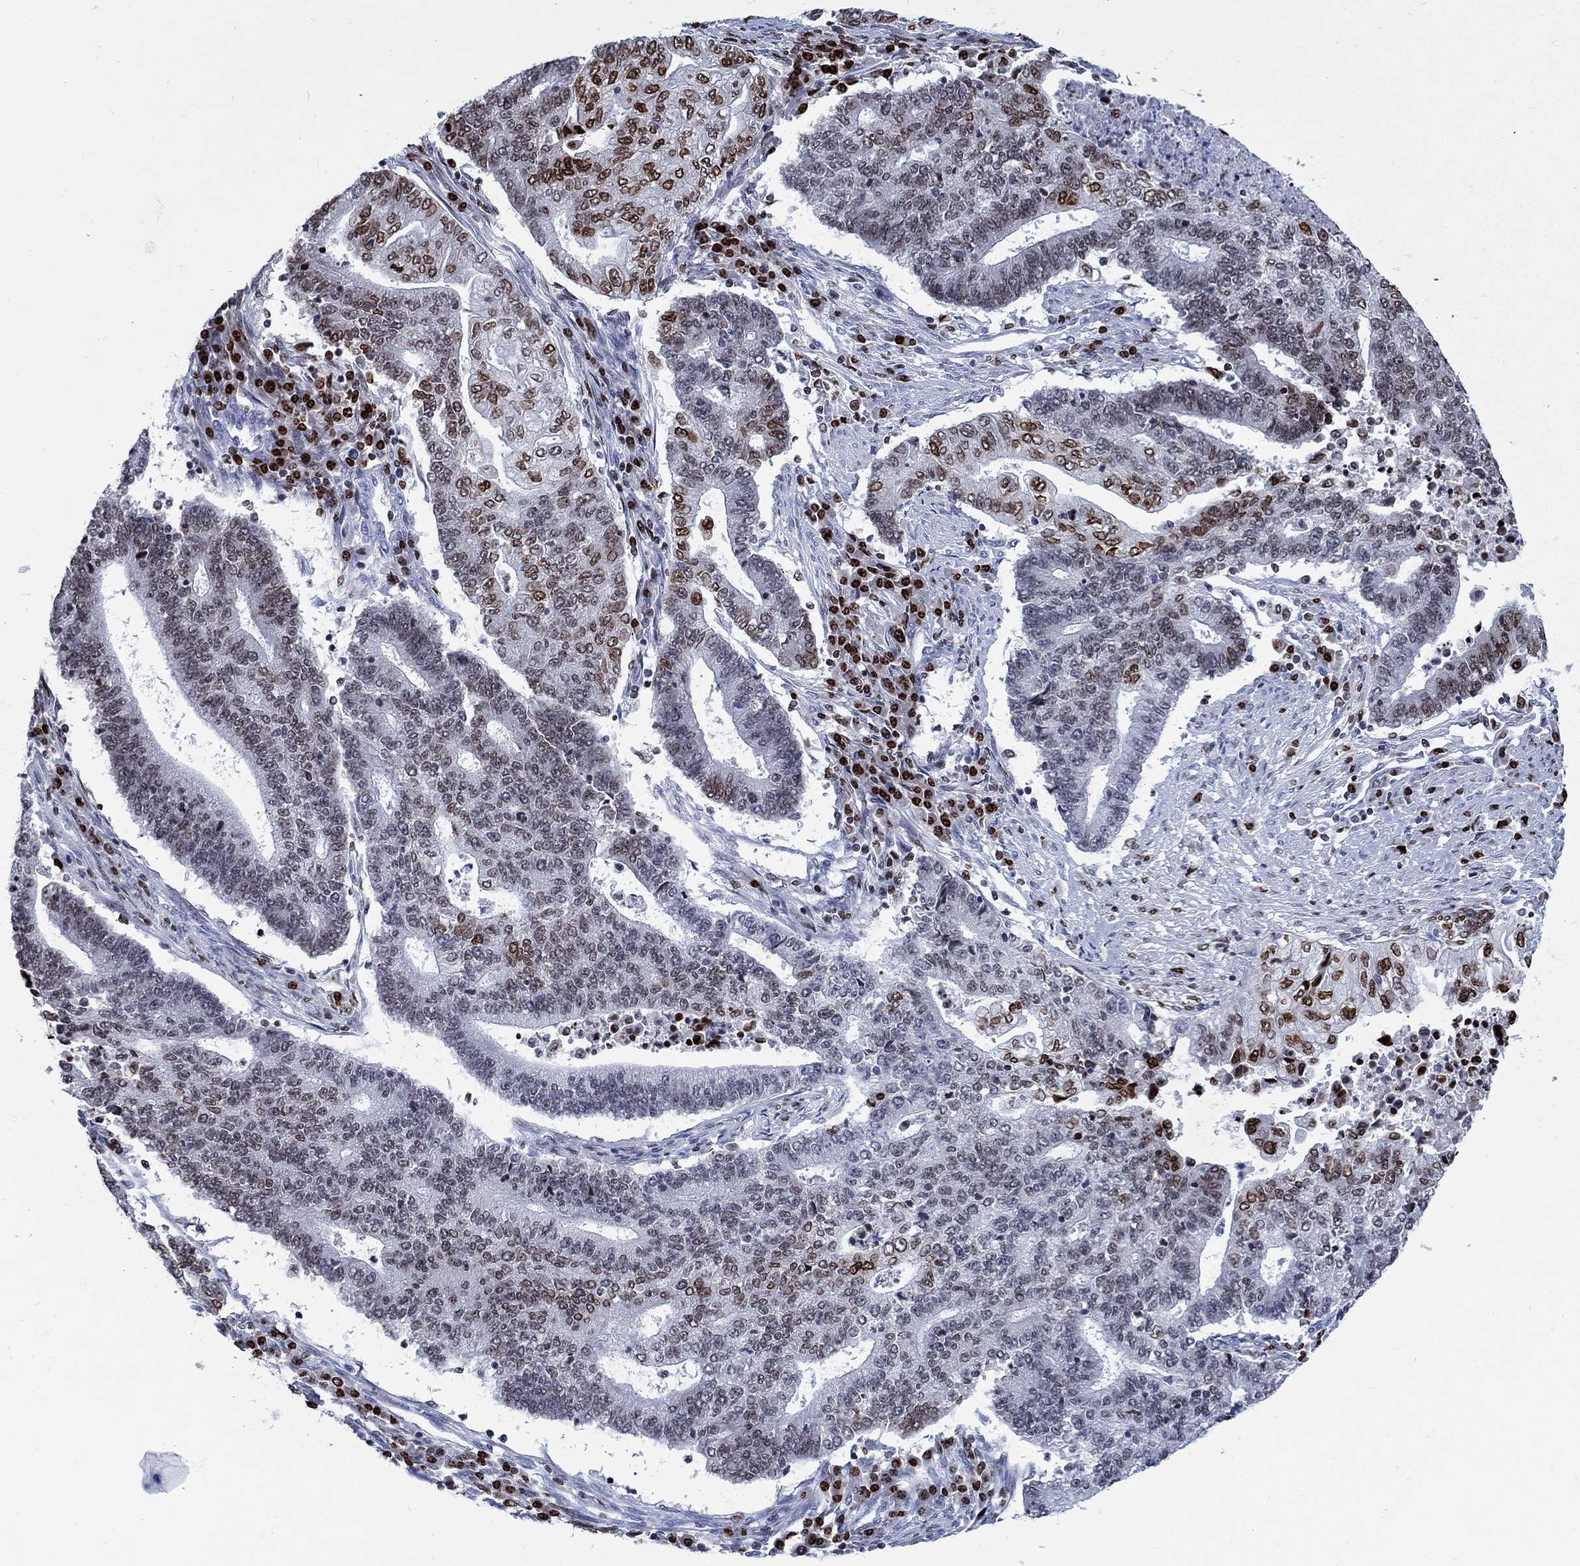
{"staining": {"intensity": "moderate", "quantity": "<25%", "location": "nuclear"}, "tissue": "endometrial cancer", "cell_type": "Tumor cells", "image_type": "cancer", "snomed": [{"axis": "morphology", "description": "Adenocarcinoma, NOS"}, {"axis": "topography", "description": "Uterus"}, {"axis": "topography", "description": "Endometrium"}], "caption": "Immunohistochemical staining of adenocarcinoma (endometrial) displays low levels of moderate nuclear positivity in approximately <25% of tumor cells.", "gene": "HMGA1", "patient": {"sex": "female", "age": 54}}